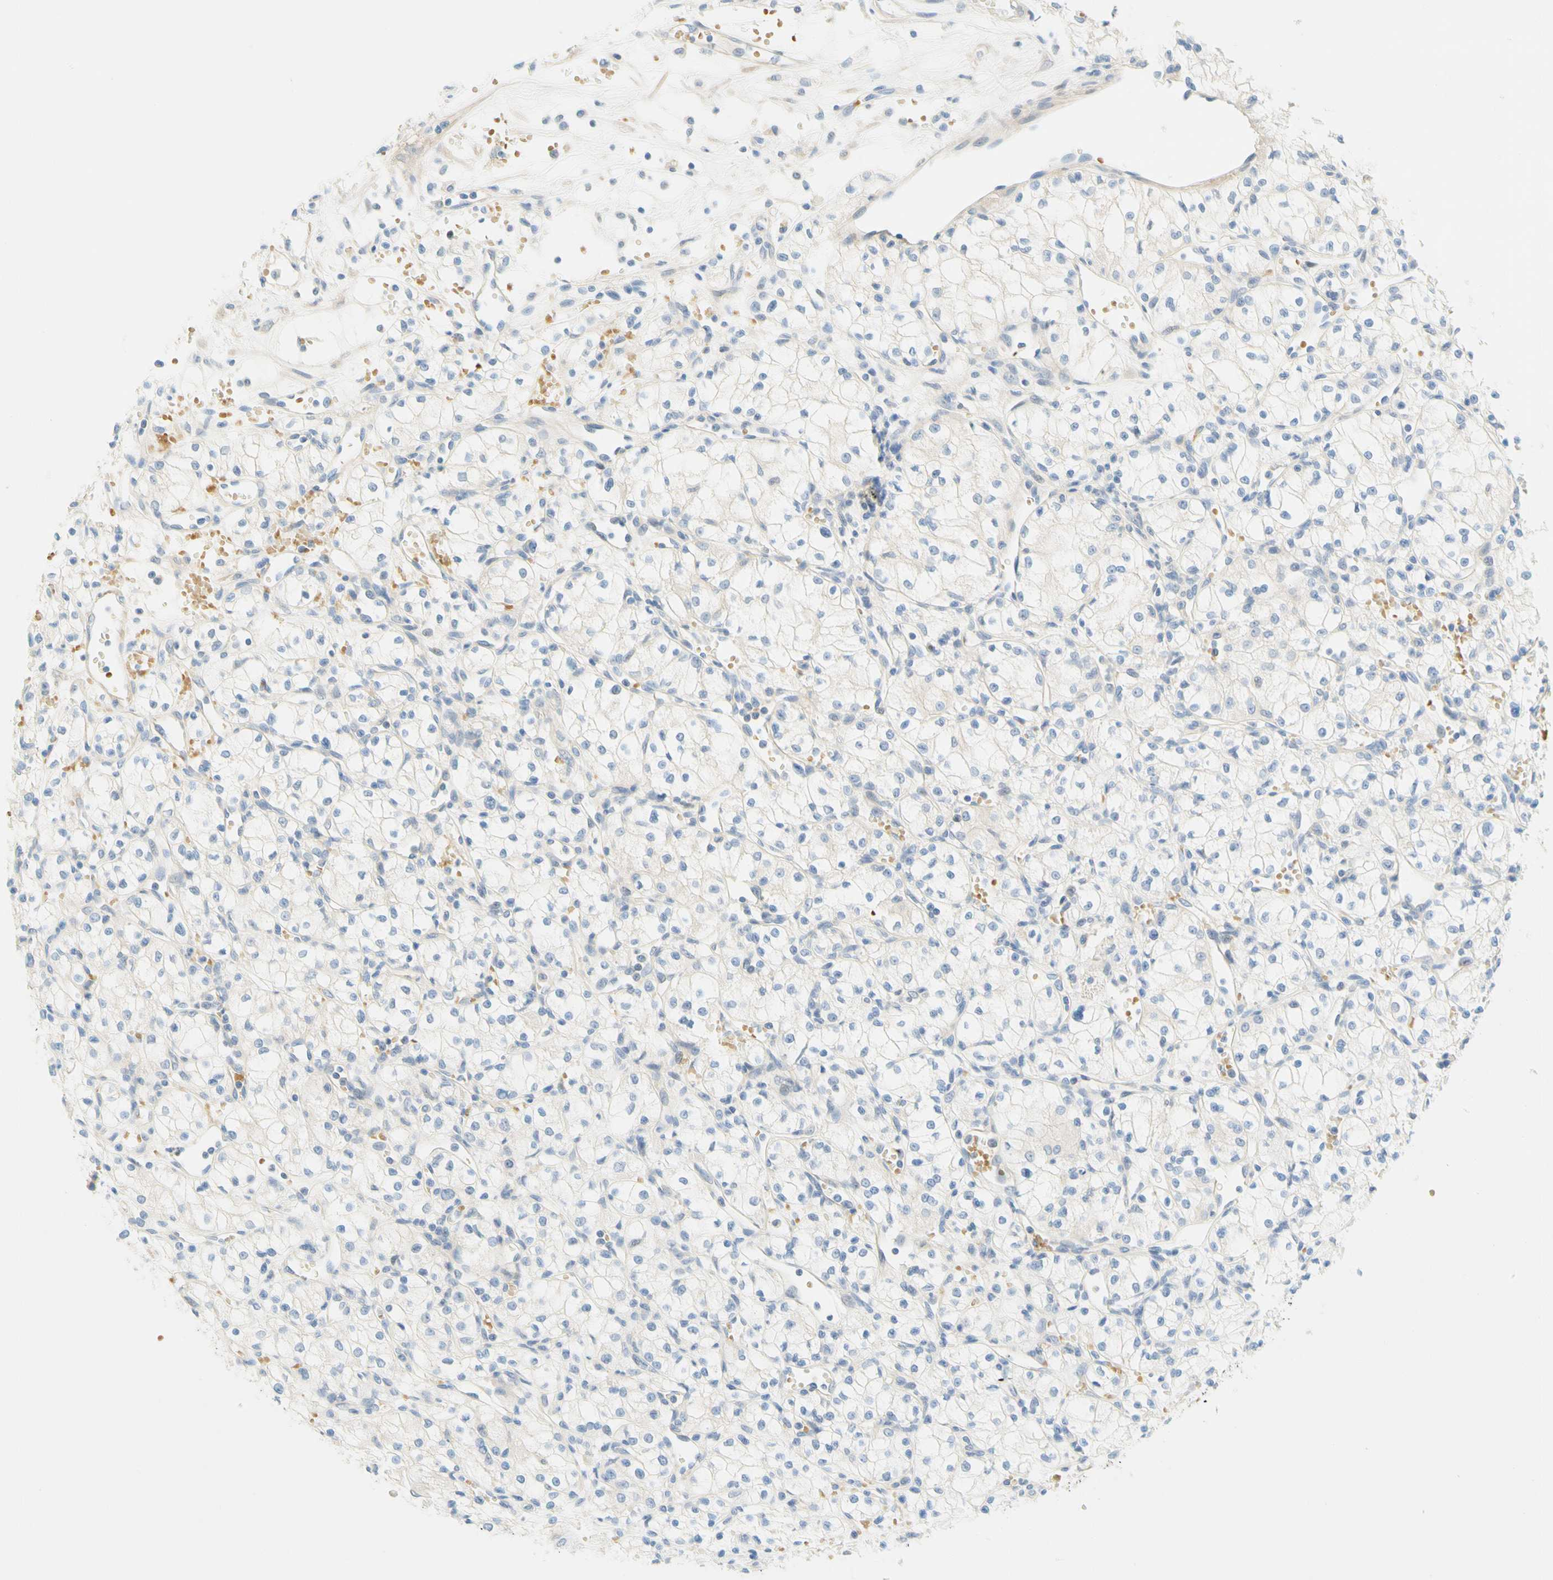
{"staining": {"intensity": "negative", "quantity": "none", "location": "none"}, "tissue": "renal cancer", "cell_type": "Tumor cells", "image_type": "cancer", "snomed": [{"axis": "morphology", "description": "Normal tissue, NOS"}, {"axis": "morphology", "description": "Adenocarcinoma, NOS"}, {"axis": "topography", "description": "Kidney"}], "caption": "A micrograph of adenocarcinoma (renal) stained for a protein demonstrates no brown staining in tumor cells.", "gene": "ENTREP2", "patient": {"sex": "male", "age": 59}}